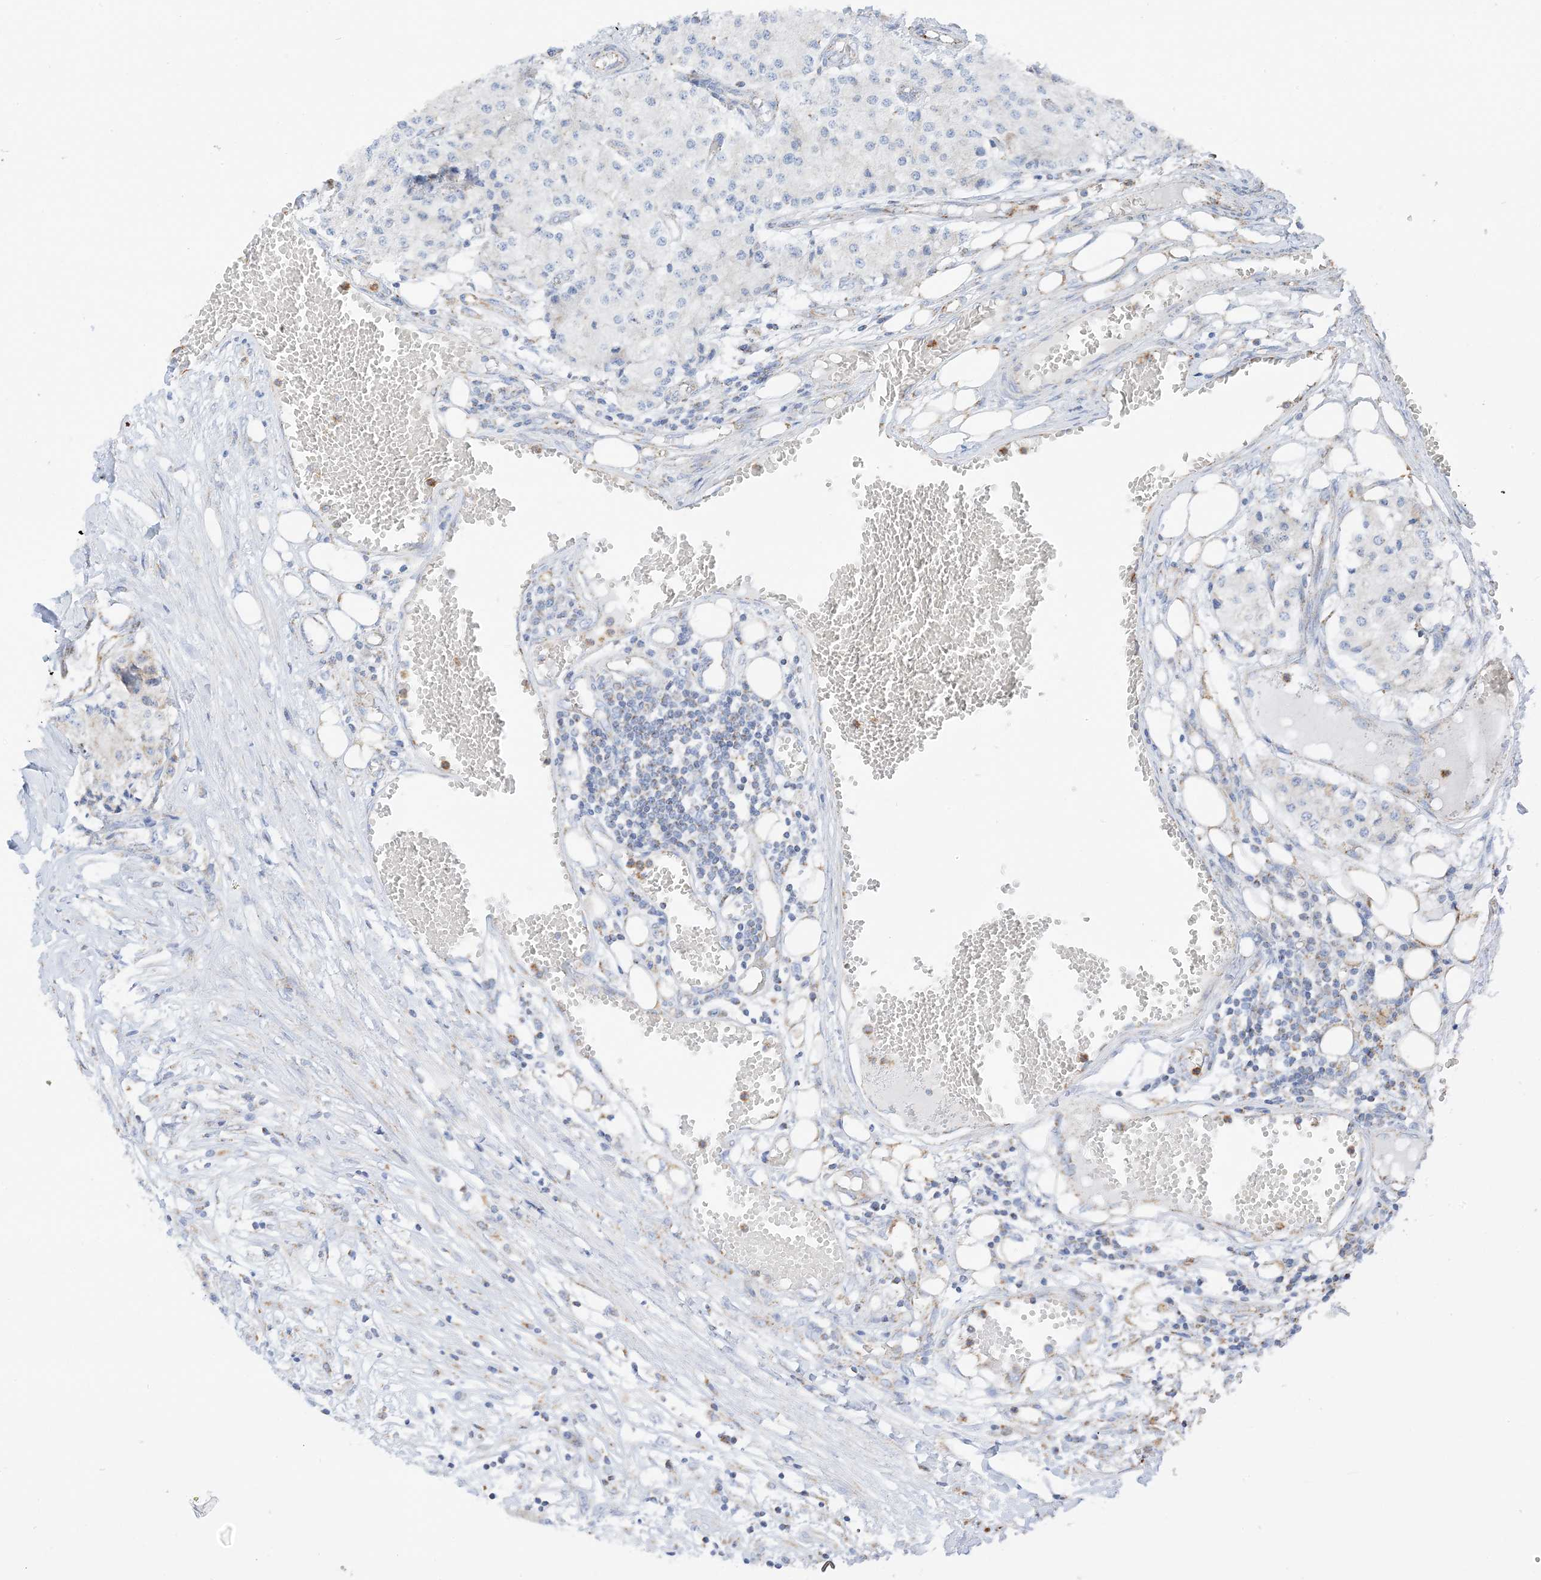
{"staining": {"intensity": "negative", "quantity": "none", "location": "none"}, "tissue": "carcinoid", "cell_type": "Tumor cells", "image_type": "cancer", "snomed": [{"axis": "morphology", "description": "Carcinoid, malignant, NOS"}, {"axis": "topography", "description": "Colon"}], "caption": "Photomicrograph shows no protein positivity in tumor cells of carcinoid tissue. (Immunohistochemistry, brightfield microscopy, high magnification).", "gene": "CAPN13", "patient": {"sex": "female", "age": 52}}